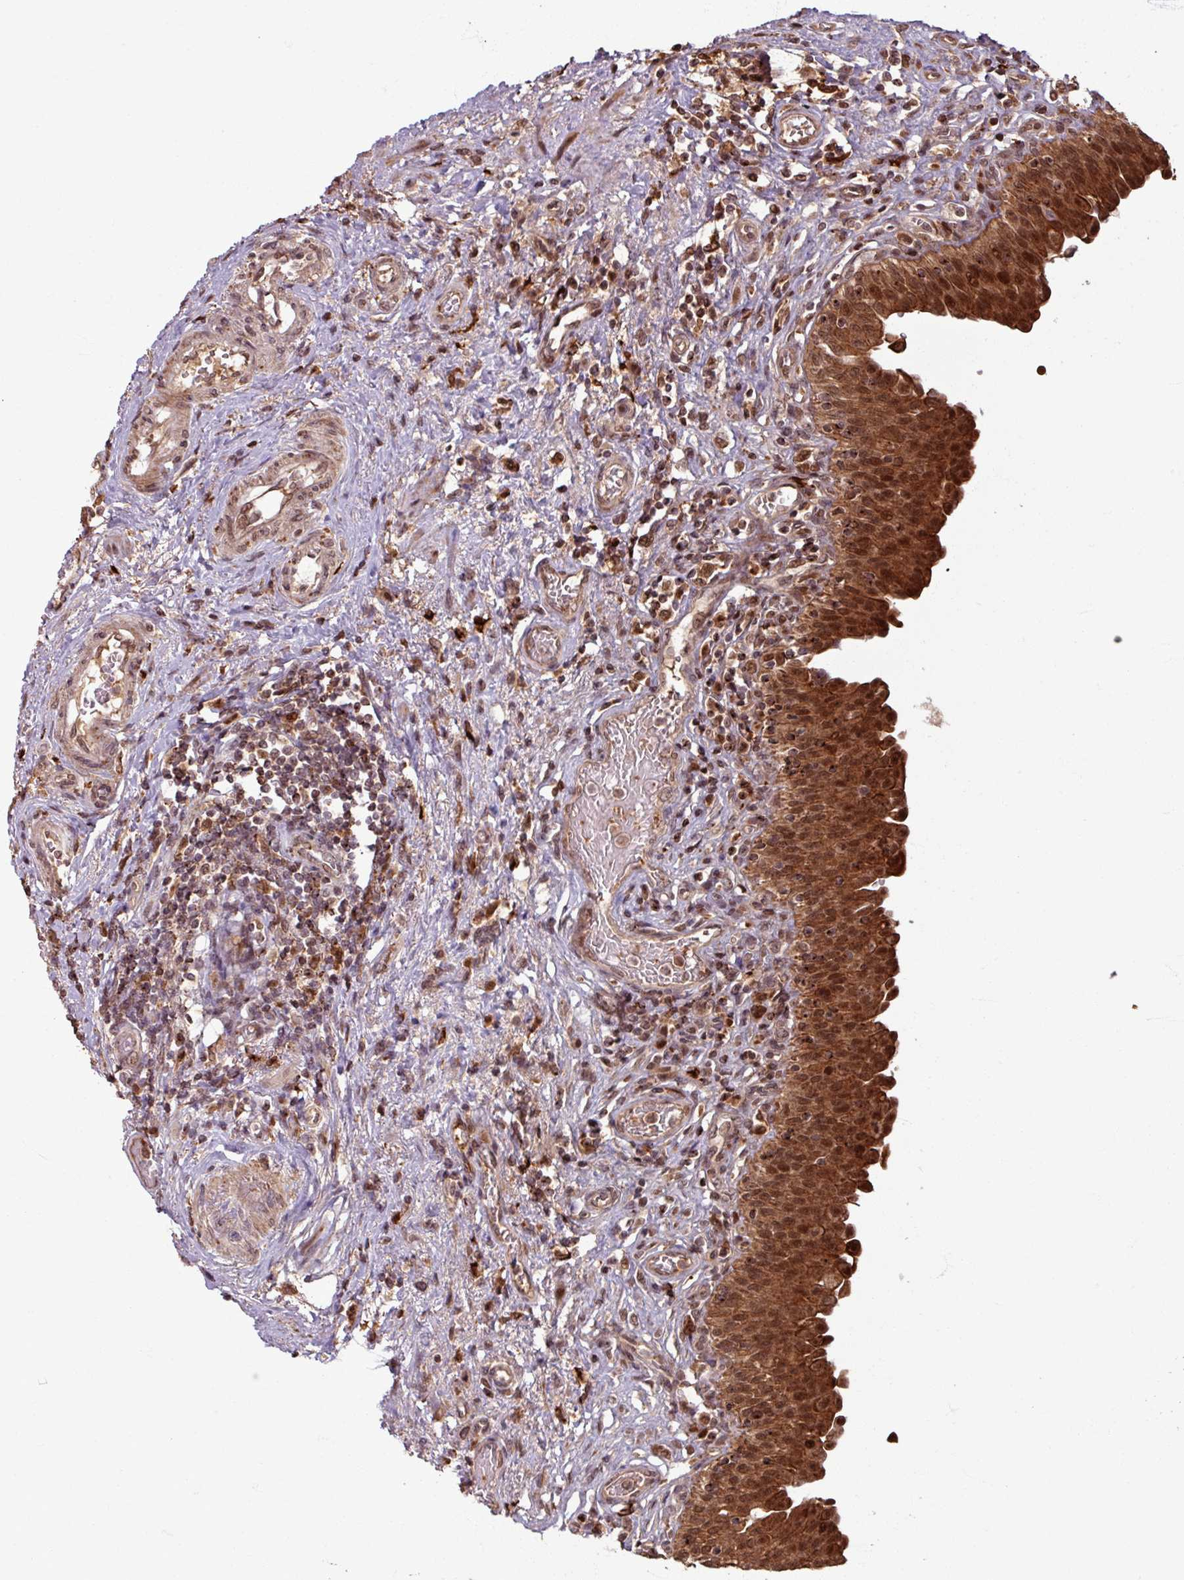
{"staining": {"intensity": "strong", "quantity": ">75%", "location": "cytoplasmic/membranous,nuclear"}, "tissue": "urinary bladder", "cell_type": "Urothelial cells", "image_type": "normal", "snomed": [{"axis": "morphology", "description": "Normal tissue, NOS"}, {"axis": "topography", "description": "Urinary bladder"}], "caption": "Protein staining of benign urinary bladder shows strong cytoplasmic/membranous,nuclear staining in approximately >75% of urothelial cells.", "gene": "OR6B1", "patient": {"sex": "male", "age": 71}}